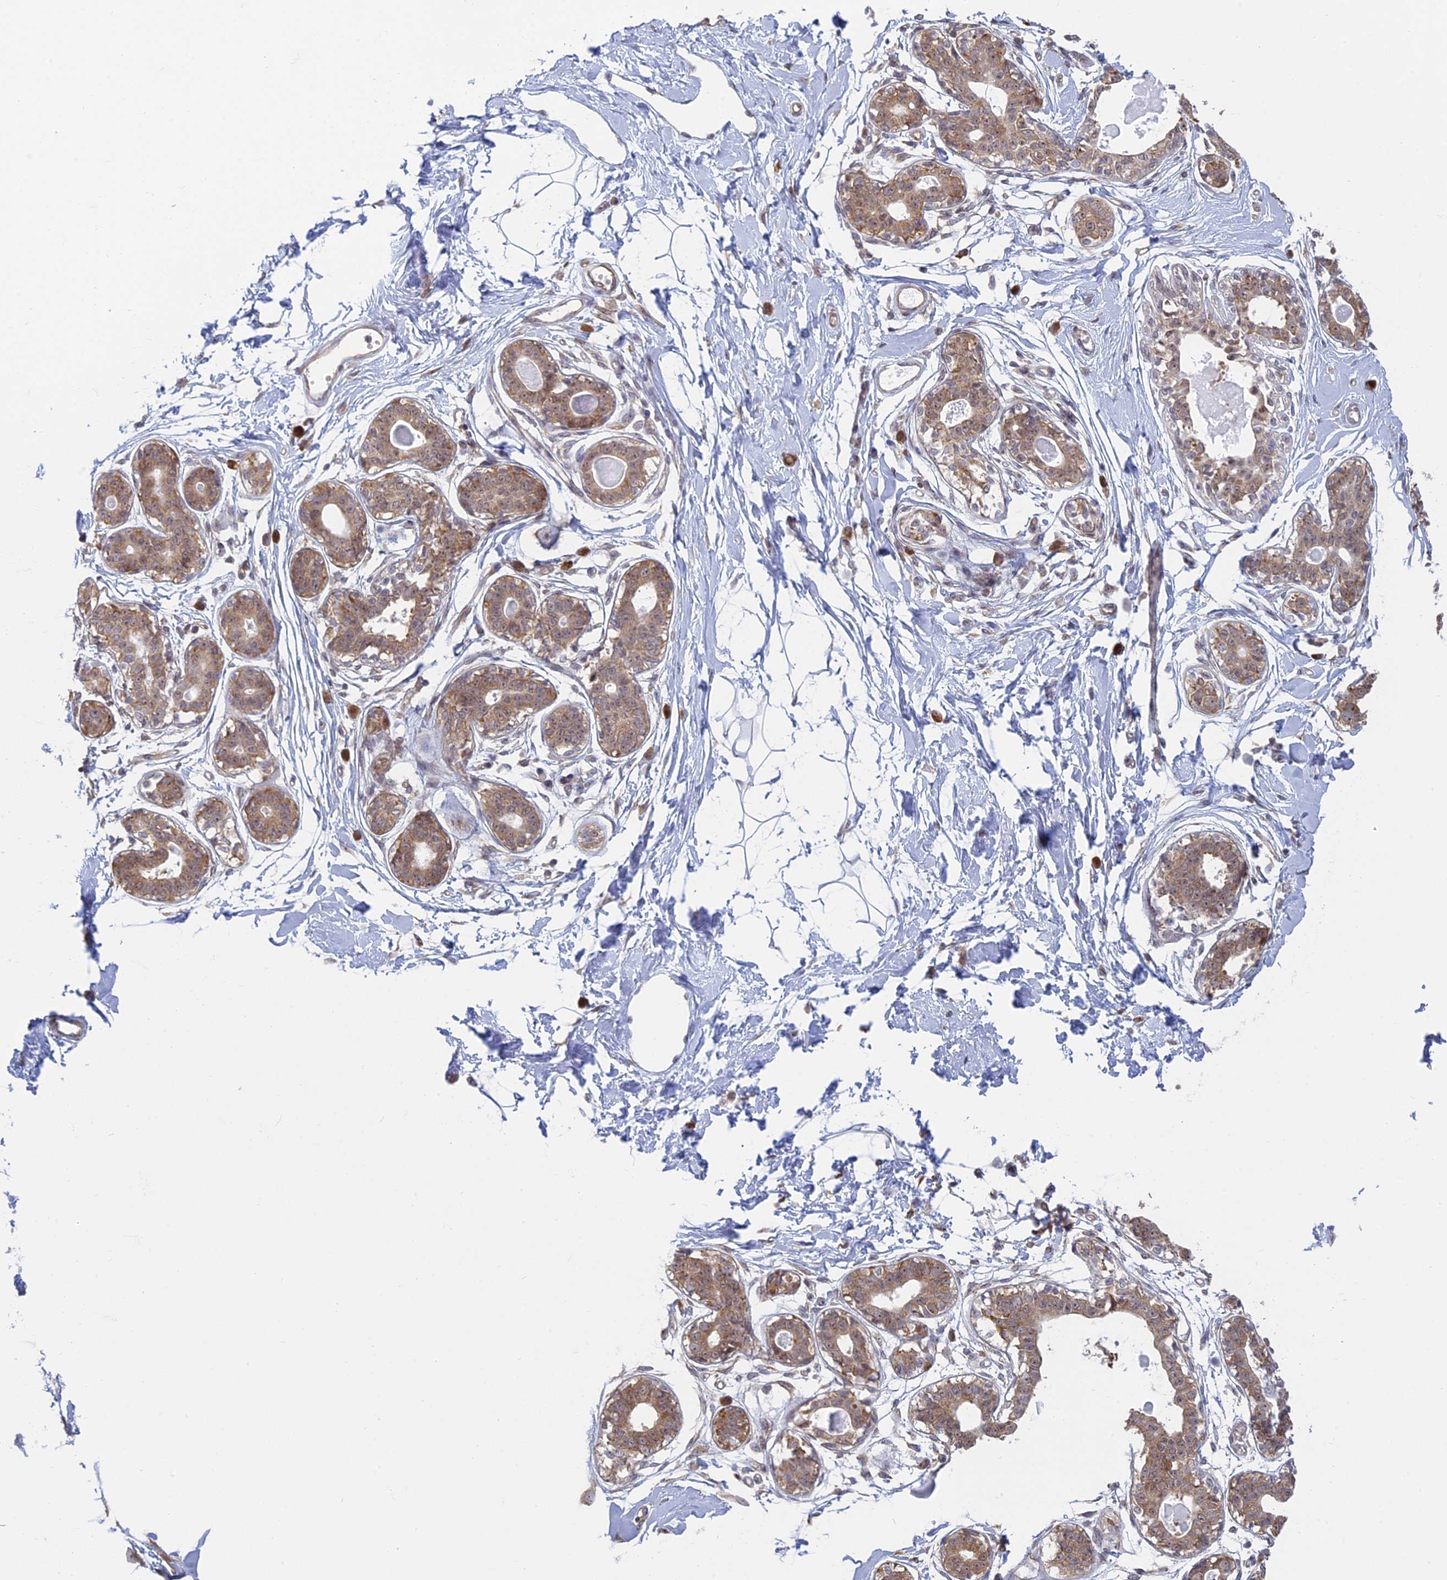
{"staining": {"intensity": "negative", "quantity": "none", "location": "none"}, "tissue": "breast", "cell_type": "Adipocytes", "image_type": "normal", "snomed": [{"axis": "morphology", "description": "Normal tissue, NOS"}, {"axis": "topography", "description": "Breast"}], "caption": "This is an immunohistochemistry histopathology image of normal human breast. There is no staining in adipocytes.", "gene": "RPS19BP1", "patient": {"sex": "female", "age": 45}}